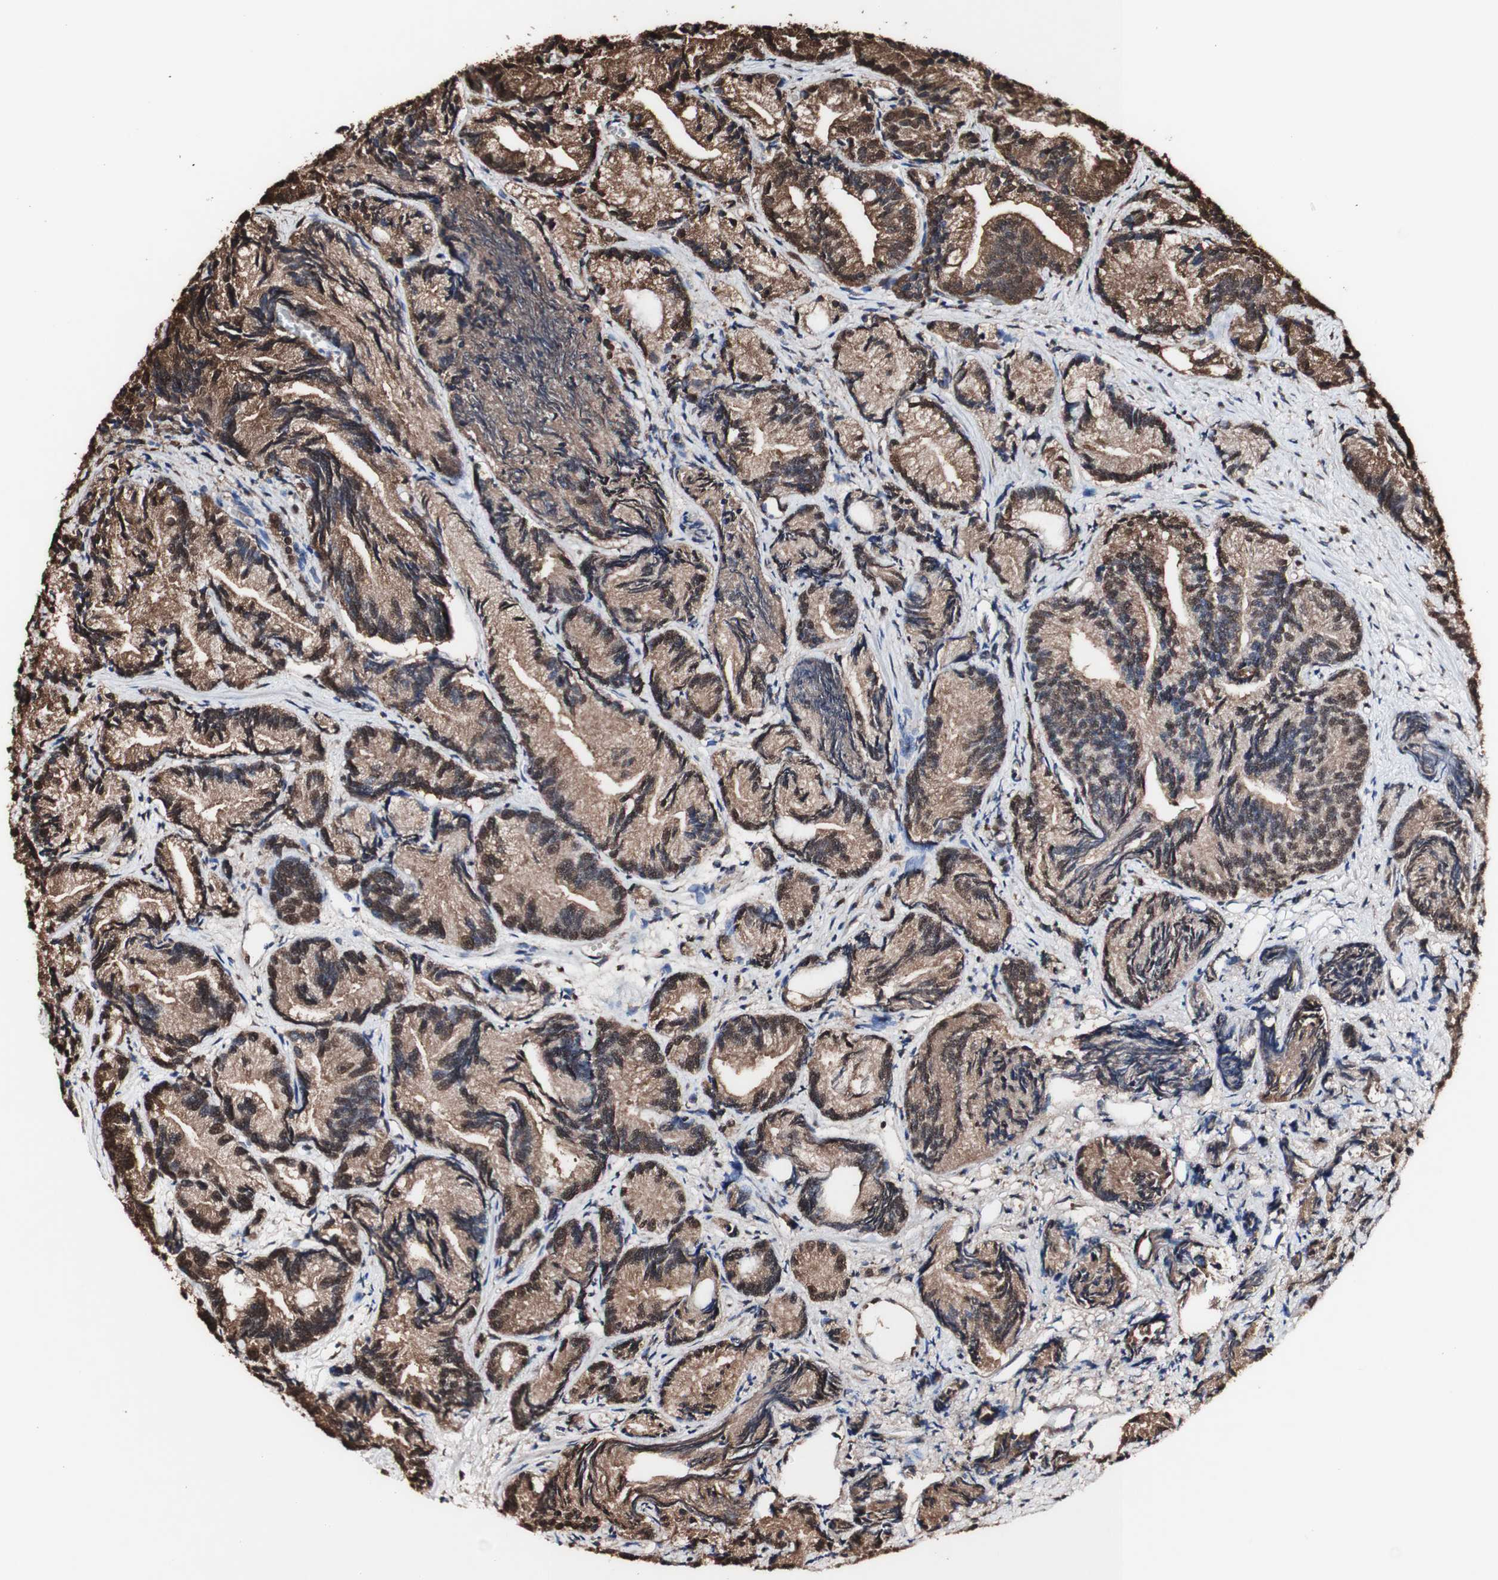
{"staining": {"intensity": "strong", "quantity": ">75%", "location": "cytoplasmic/membranous,nuclear"}, "tissue": "prostate cancer", "cell_type": "Tumor cells", "image_type": "cancer", "snomed": [{"axis": "morphology", "description": "Adenocarcinoma, Low grade"}, {"axis": "topography", "description": "Prostate"}], "caption": "Brown immunohistochemical staining in prostate cancer (adenocarcinoma (low-grade)) reveals strong cytoplasmic/membranous and nuclear positivity in about >75% of tumor cells. The protein is stained brown, and the nuclei are stained in blue (DAB (3,3'-diaminobenzidine) IHC with brightfield microscopy, high magnification).", "gene": "PIDD1", "patient": {"sex": "male", "age": 89}}